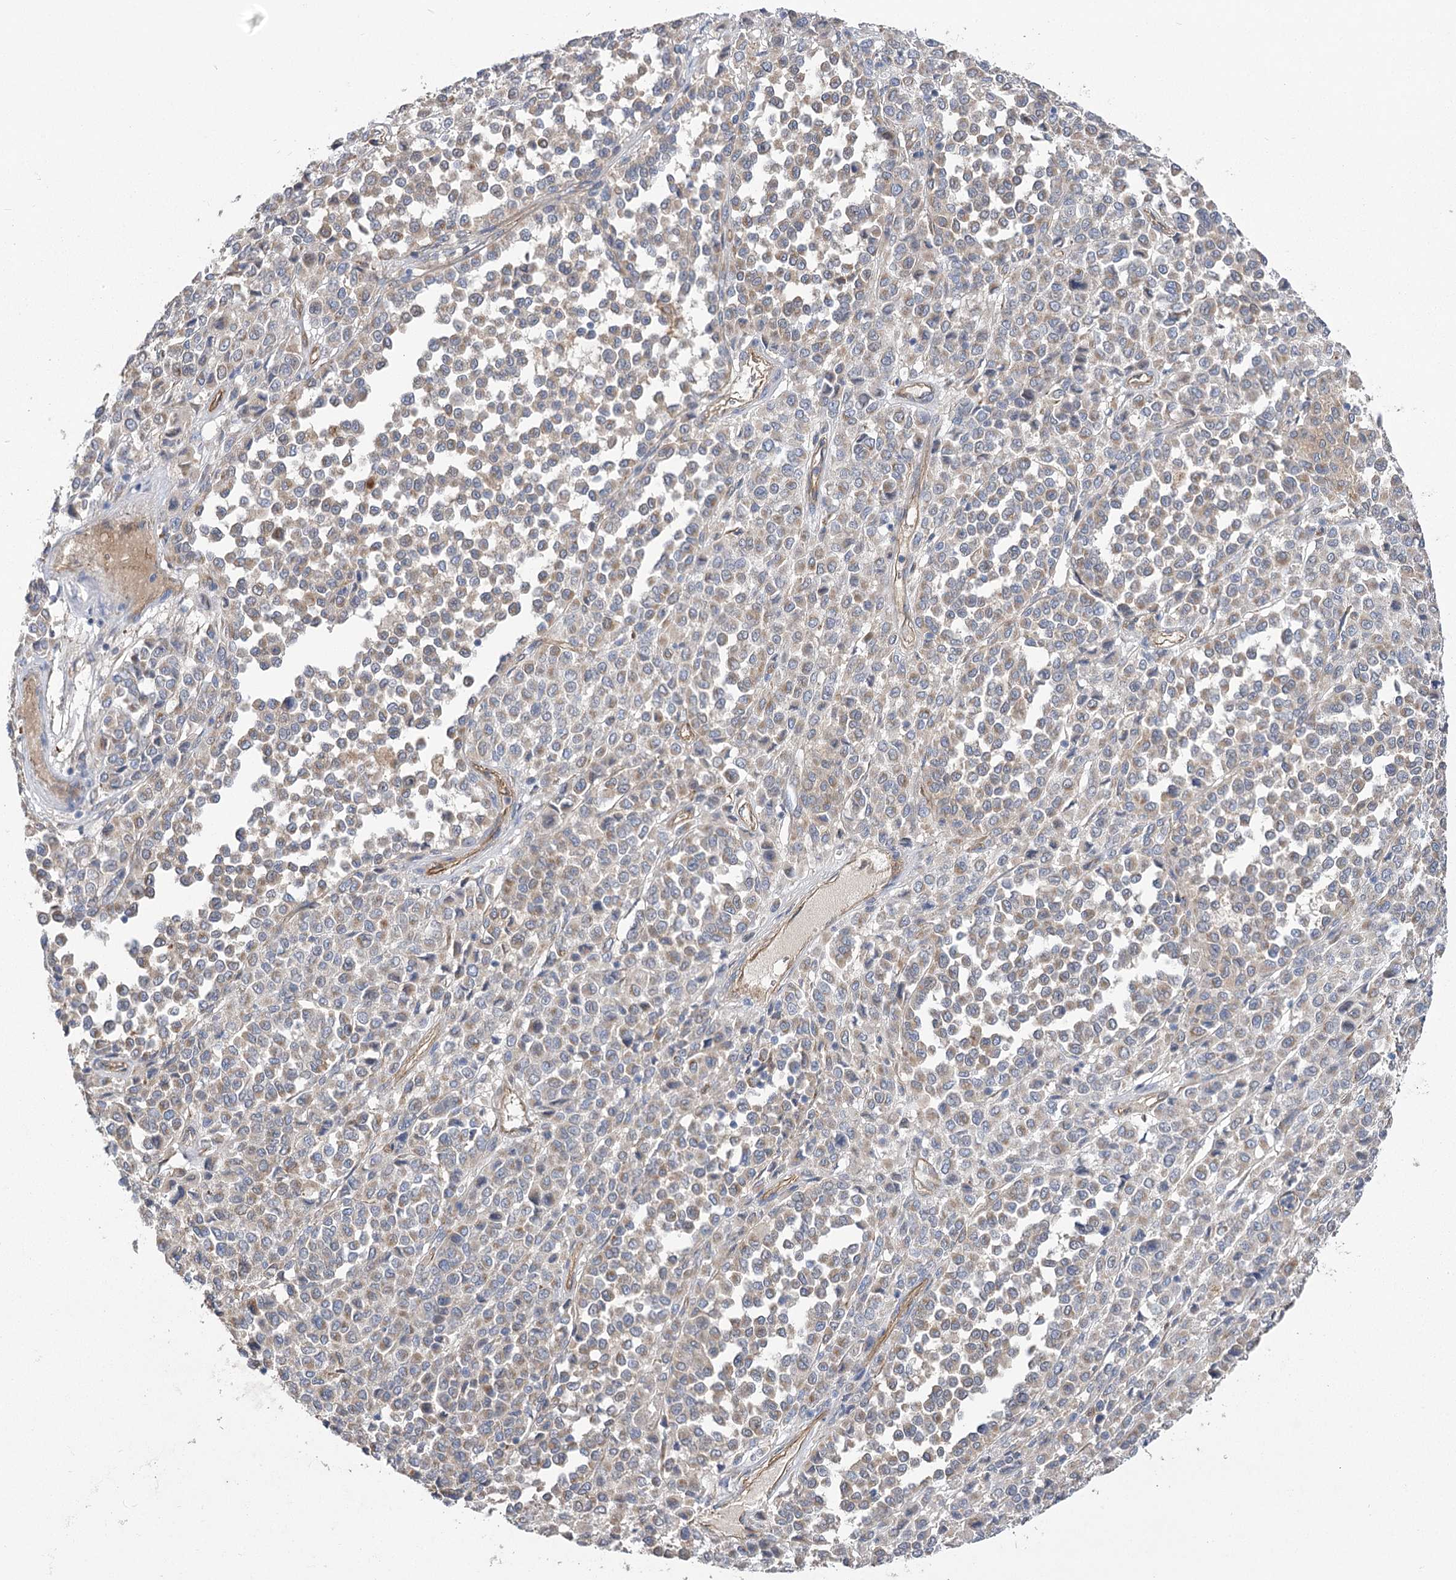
{"staining": {"intensity": "negative", "quantity": "none", "location": "none"}, "tissue": "melanoma", "cell_type": "Tumor cells", "image_type": "cancer", "snomed": [{"axis": "morphology", "description": "Malignant melanoma, Metastatic site"}, {"axis": "topography", "description": "Pancreas"}], "caption": "This is an IHC histopathology image of melanoma. There is no expression in tumor cells.", "gene": "RMDN2", "patient": {"sex": "female", "age": 30}}